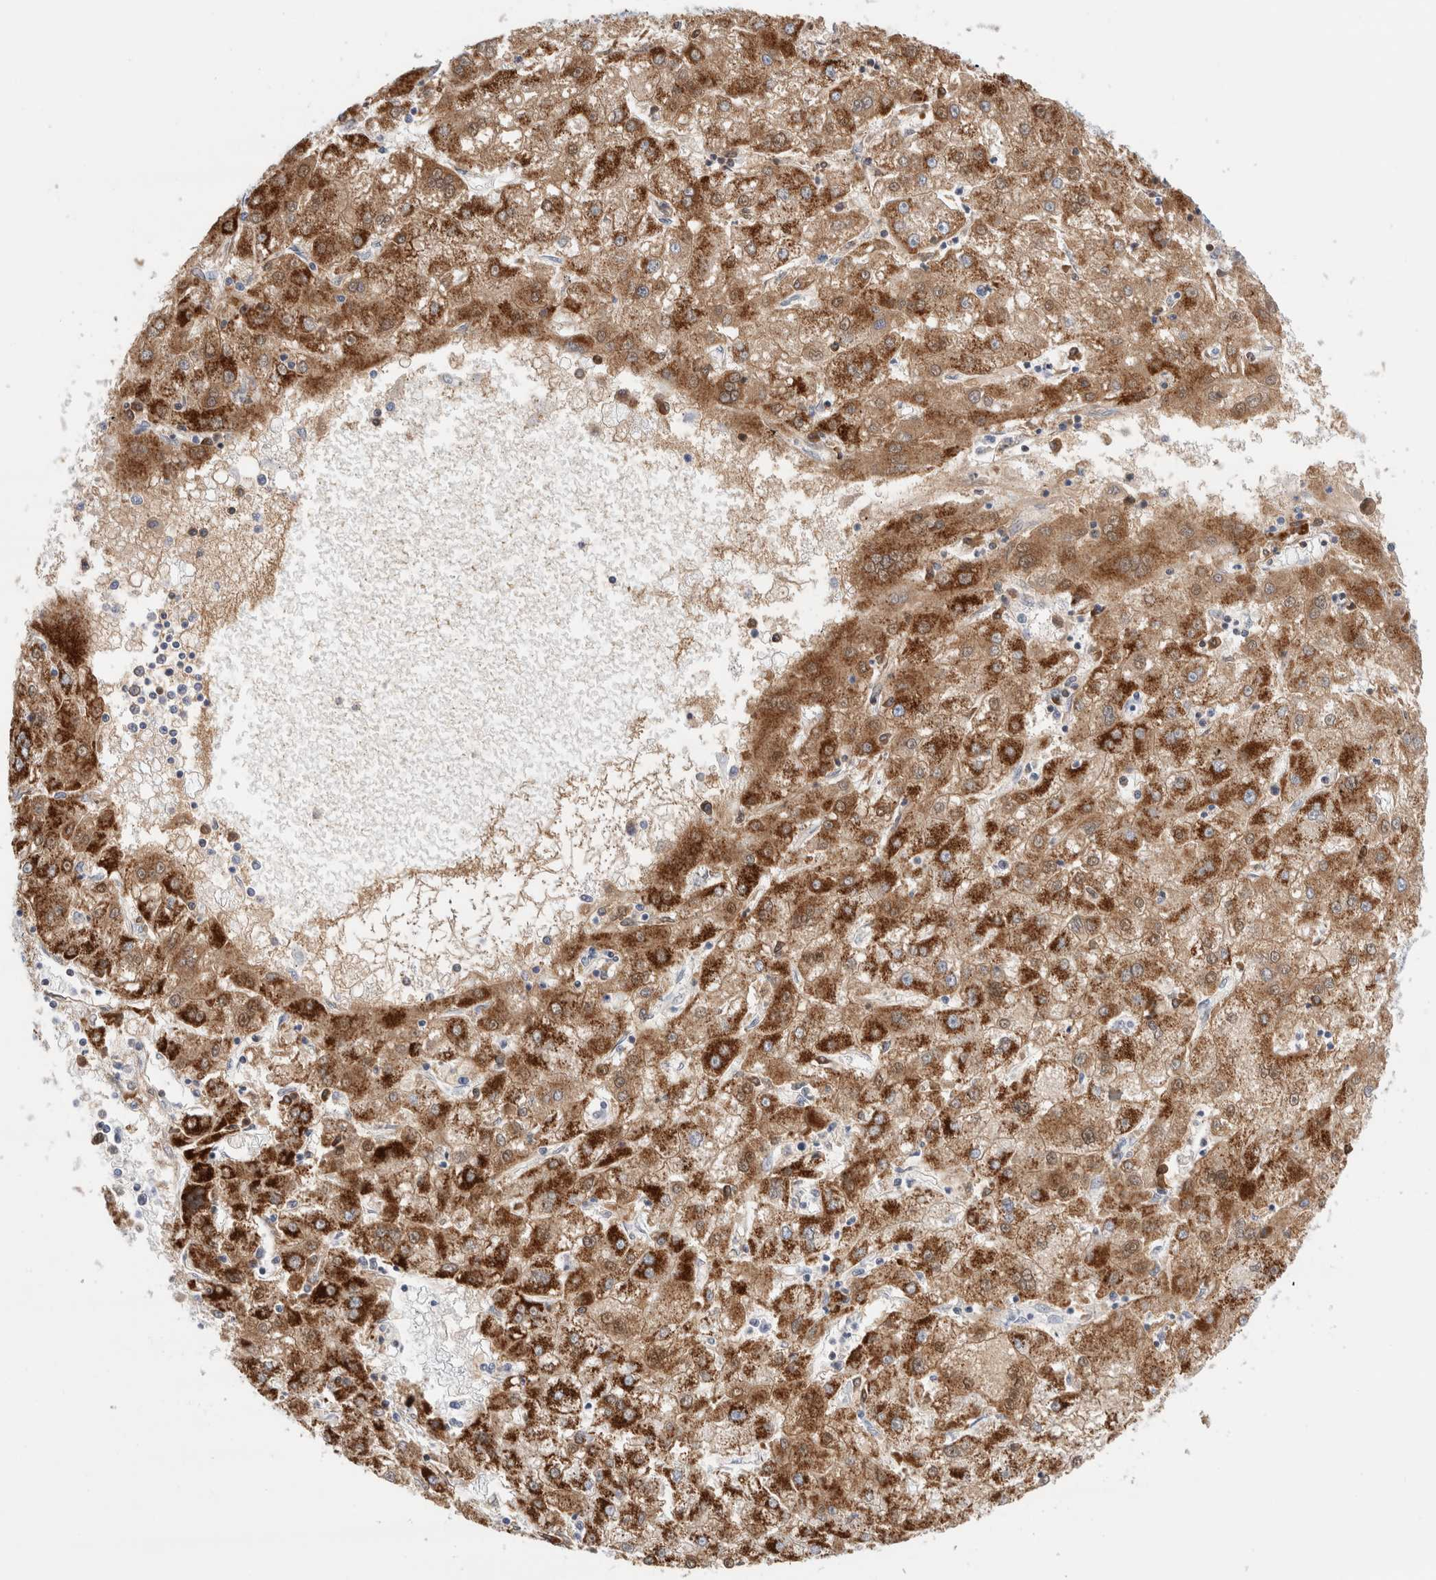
{"staining": {"intensity": "strong", "quantity": ">75%", "location": "cytoplasmic/membranous"}, "tissue": "liver cancer", "cell_type": "Tumor cells", "image_type": "cancer", "snomed": [{"axis": "morphology", "description": "Carcinoma, Hepatocellular, NOS"}, {"axis": "topography", "description": "Liver"}], "caption": "Immunohistochemical staining of liver cancer (hepatocellular carcinoma) displays high levels of strong cytoplasmic/membranous staining in approximately >75% of tumor cells. (IHC, brightfield microscopy, high magnification).", "gene": "ECHDC2", "patient": {"sex": "male", "age": 72}}